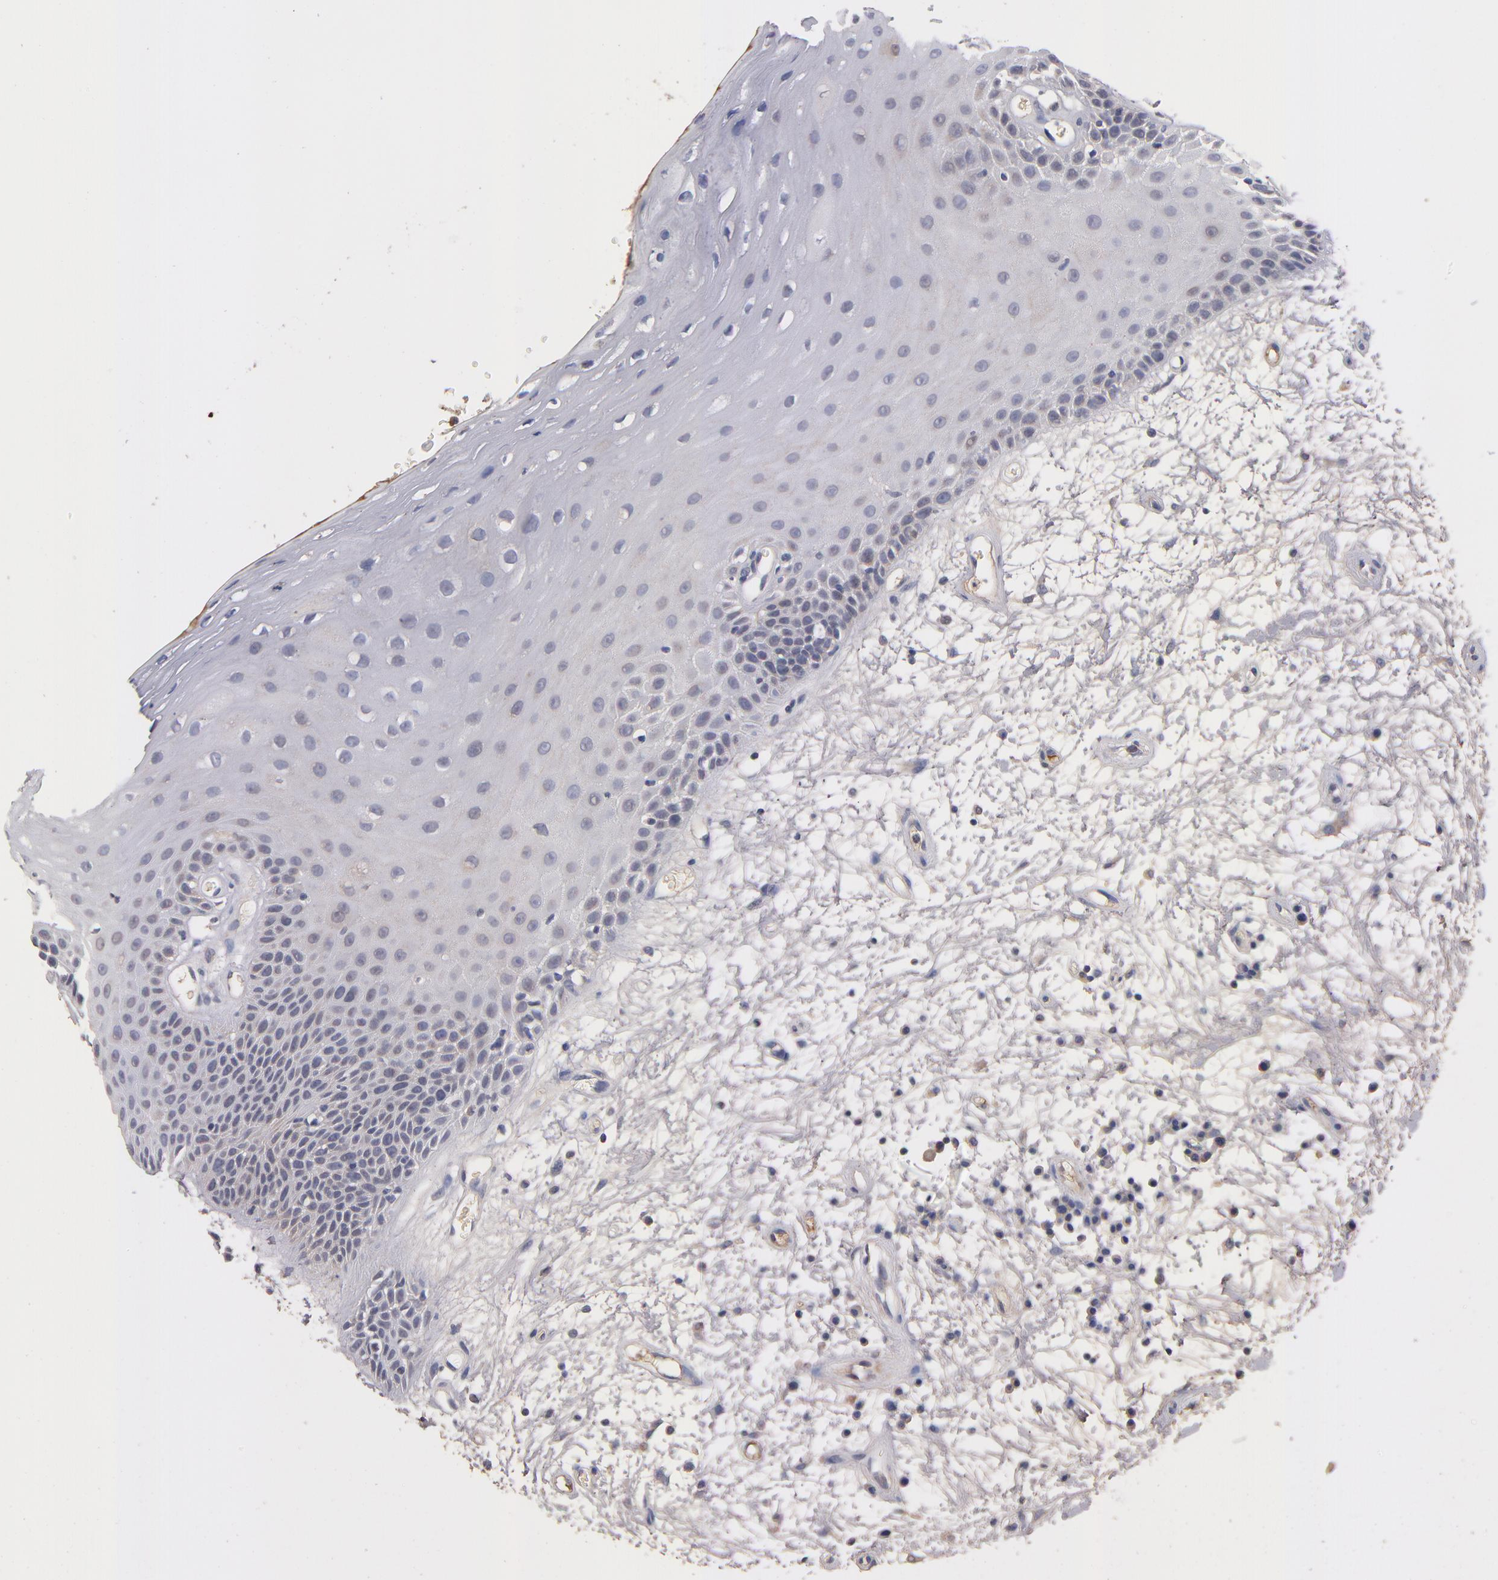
{"staining": {"intensity": "weak", "quantity": "<25%", "location": "cytoplasmic/membranous"}, "tissue": "oral mucosa", "cell_type": "Squamous epithelial cells", "image_type": "normal", "snomed": [{"axis": "morphology", "description": "Normal tissue, NOS"}, {"axis": "topography", "description": "Oral tissue"}], "caption": "DAB immunohistochemical staining of benign human oral mucosa exhibits no significant expression in squamous epithelial cells.", "gene": "DACT1", "patient": {"sex": "female", "age": 79}}